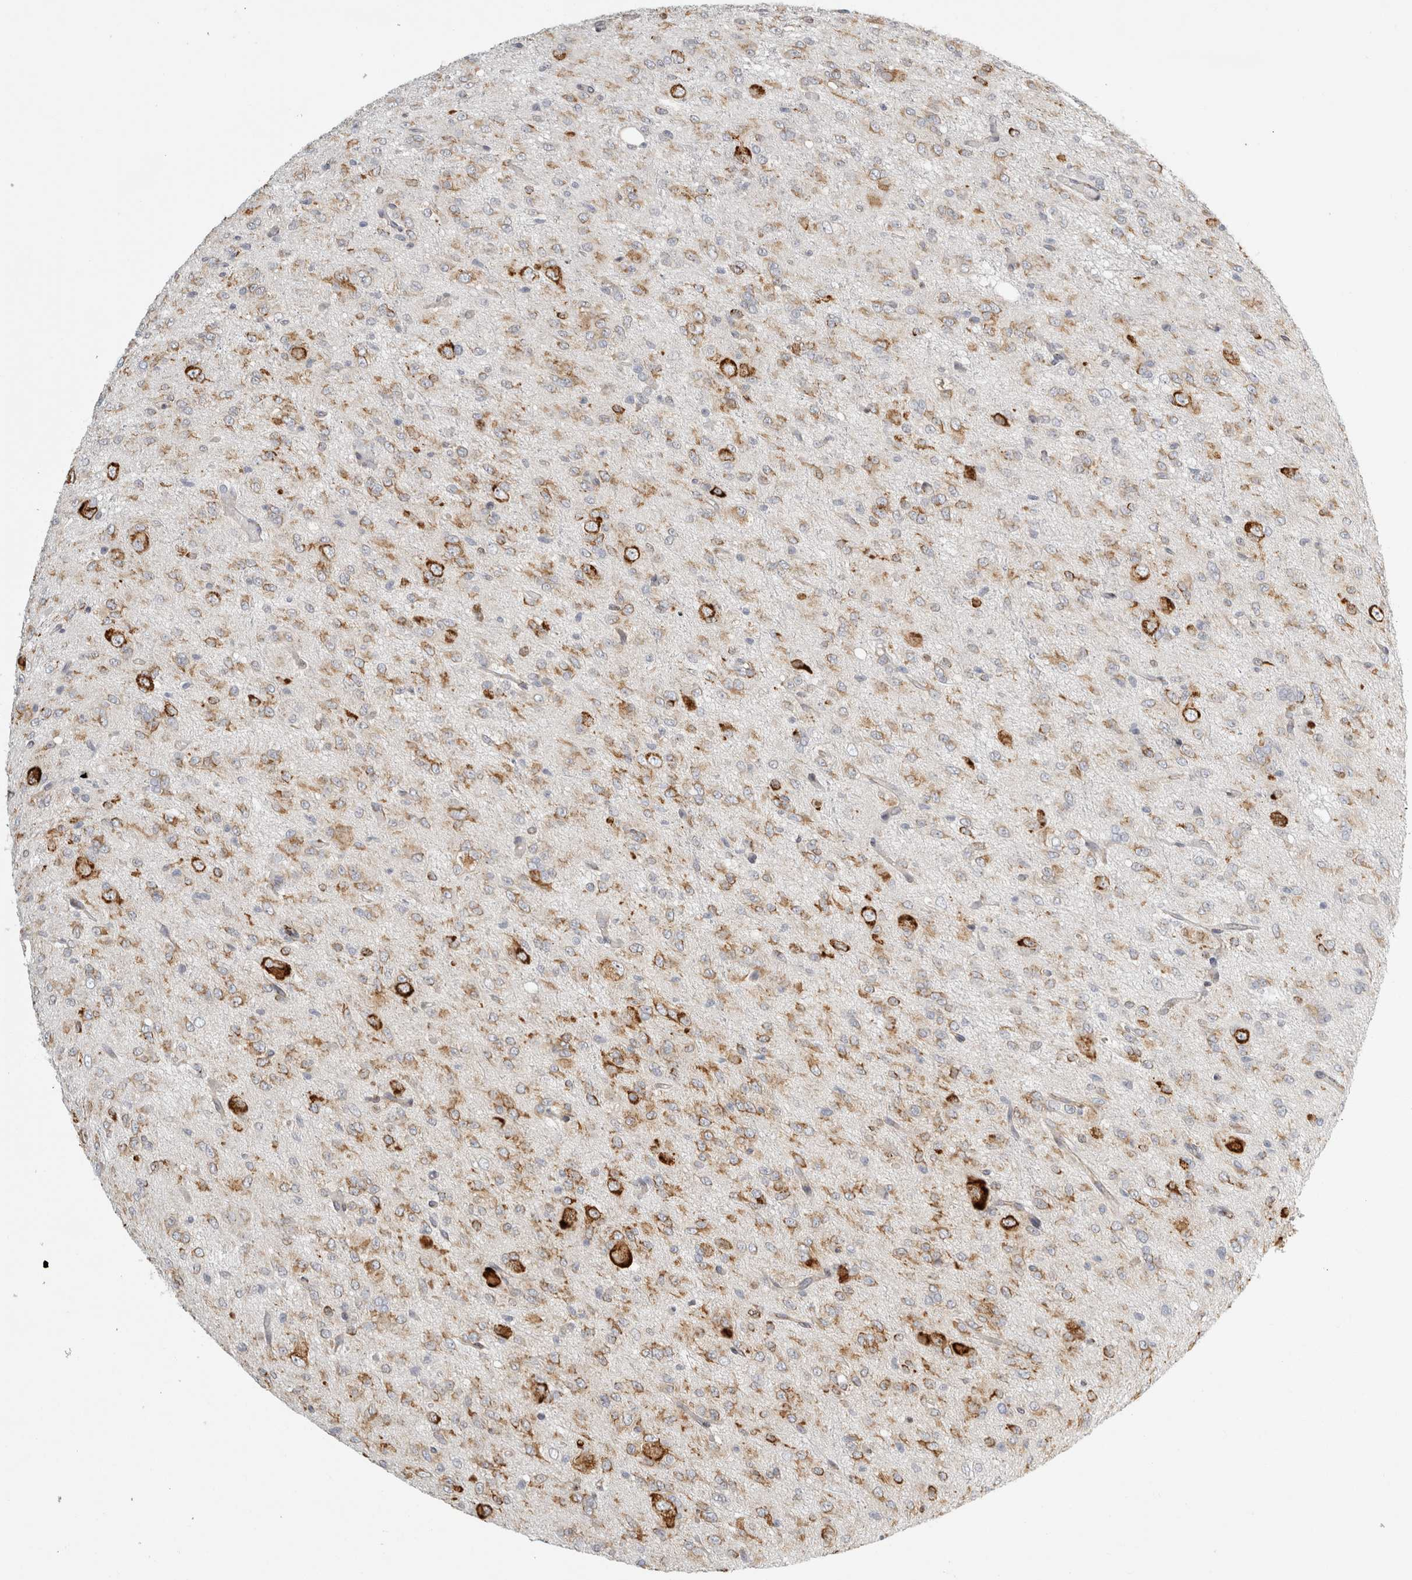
{"staining": {"intensity": "moderate", "quantity": ">75%", "location": "cytoplasmic/membranous"}, "tissue": "glioma", "cell_type": "Tumor cells", "image_type": "cancer", "snomed": [{"axis": "morphology", "description": "Glioma, malignant, High grade"}, {"axis": "topography", "description": "Brain"}], "caption": "DAB immunohistochemical staining of glioma exhibits moderate cytoplasmic/membranous protein staining in approximately >75% of tumor cells.", "gene": "OSTN", "patient": {"sex": "female", "age": 59}}